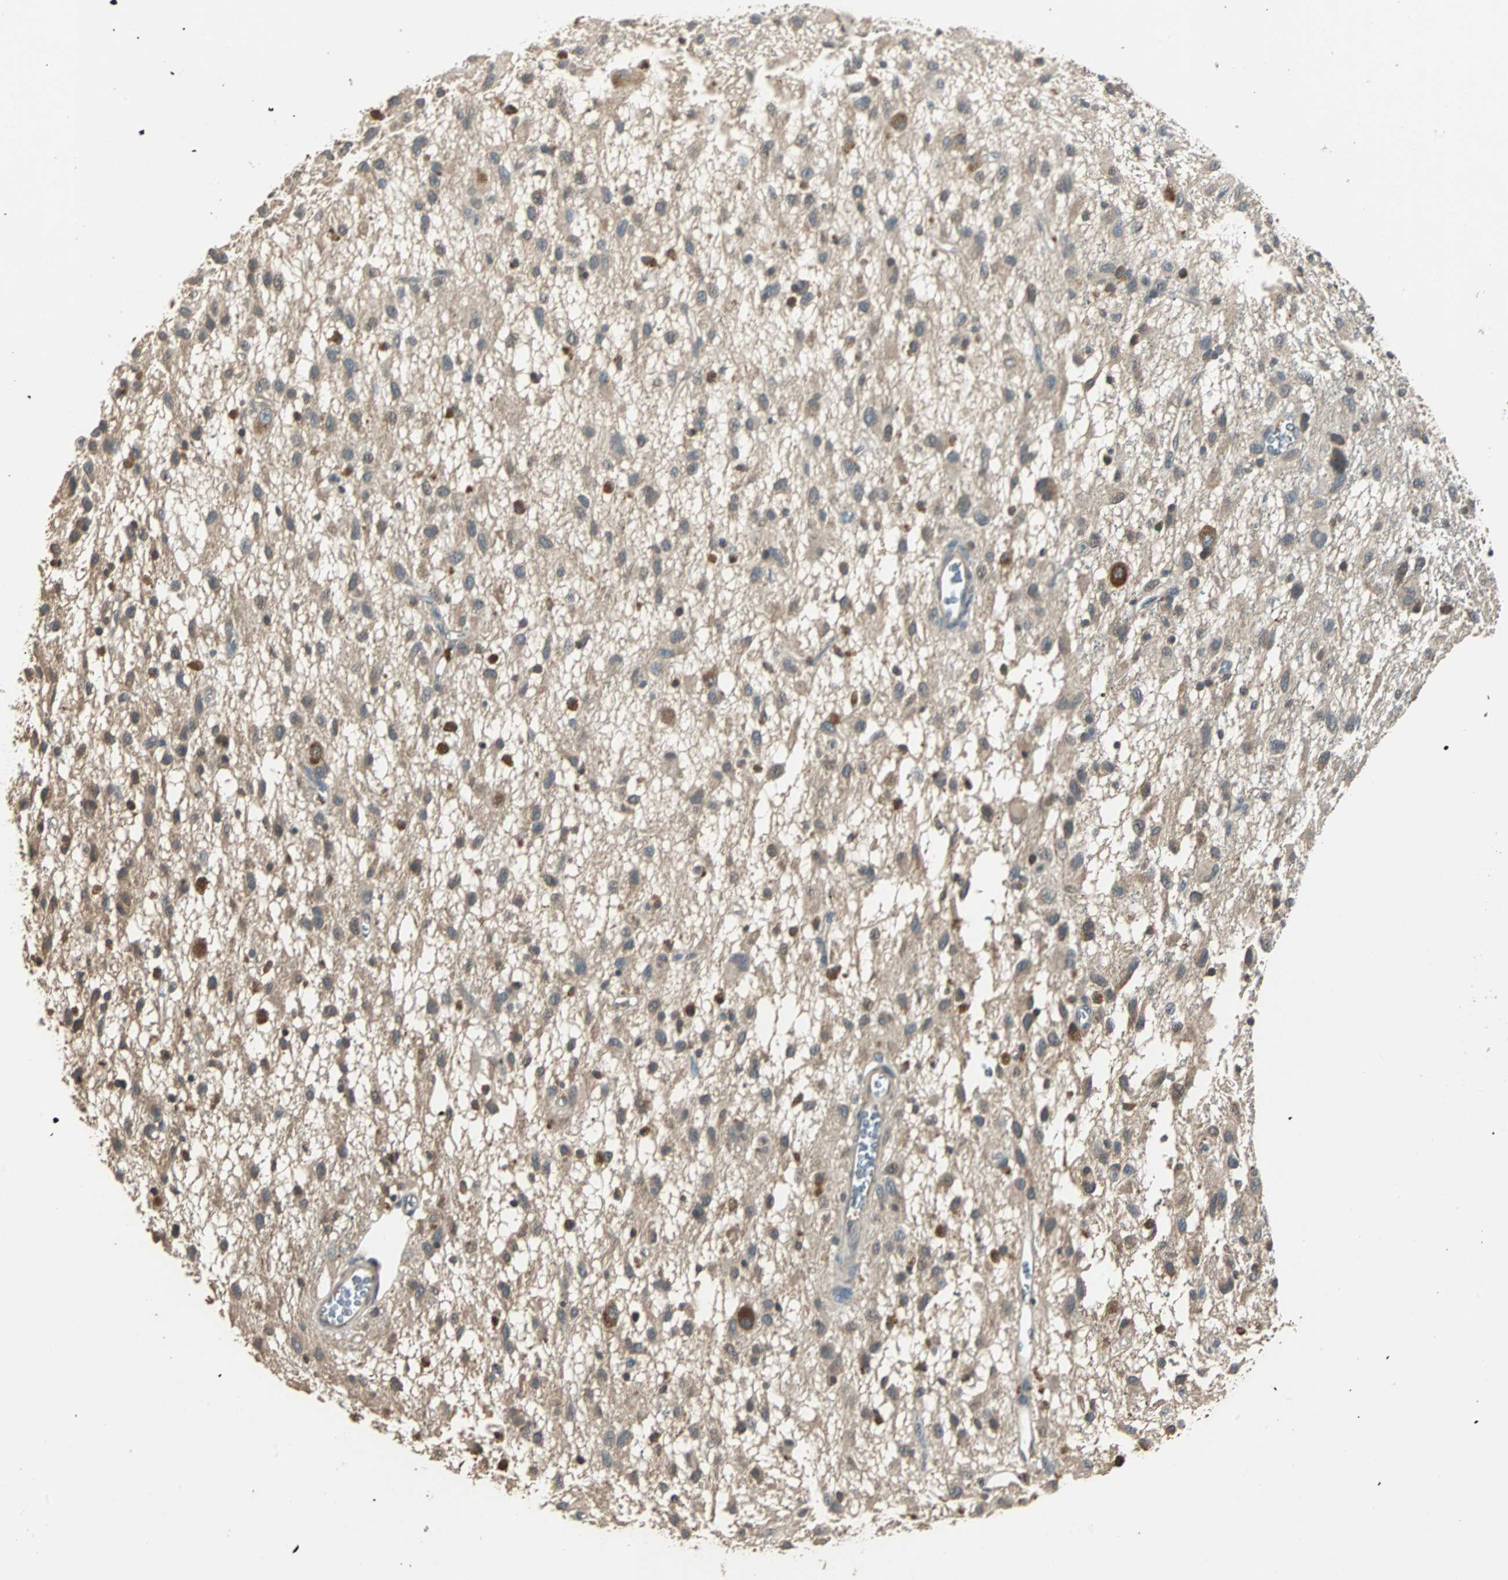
{"staining": {"intensity": "moderate", "quantity": ">75%", "location": "cytoplasmic/membranous,nuclear"}, "tissue": "glioma", "cell_type": "Tumor cells", "image_type": "cancer", "snomed": [{"axis": "morphology", "description": "Glioma, malignant, Low grade"}, {"axis": "topography", "description": "Brain"}], "caption": "Immunohistochemical staining of glioma demonstrates medium levels of moderate cytoplasmic/membranous and nuclear protein staining in approximately >75% of tumor cells.", "gene": "ABHD2", "patient": {"sex": "male", "age": 77}}